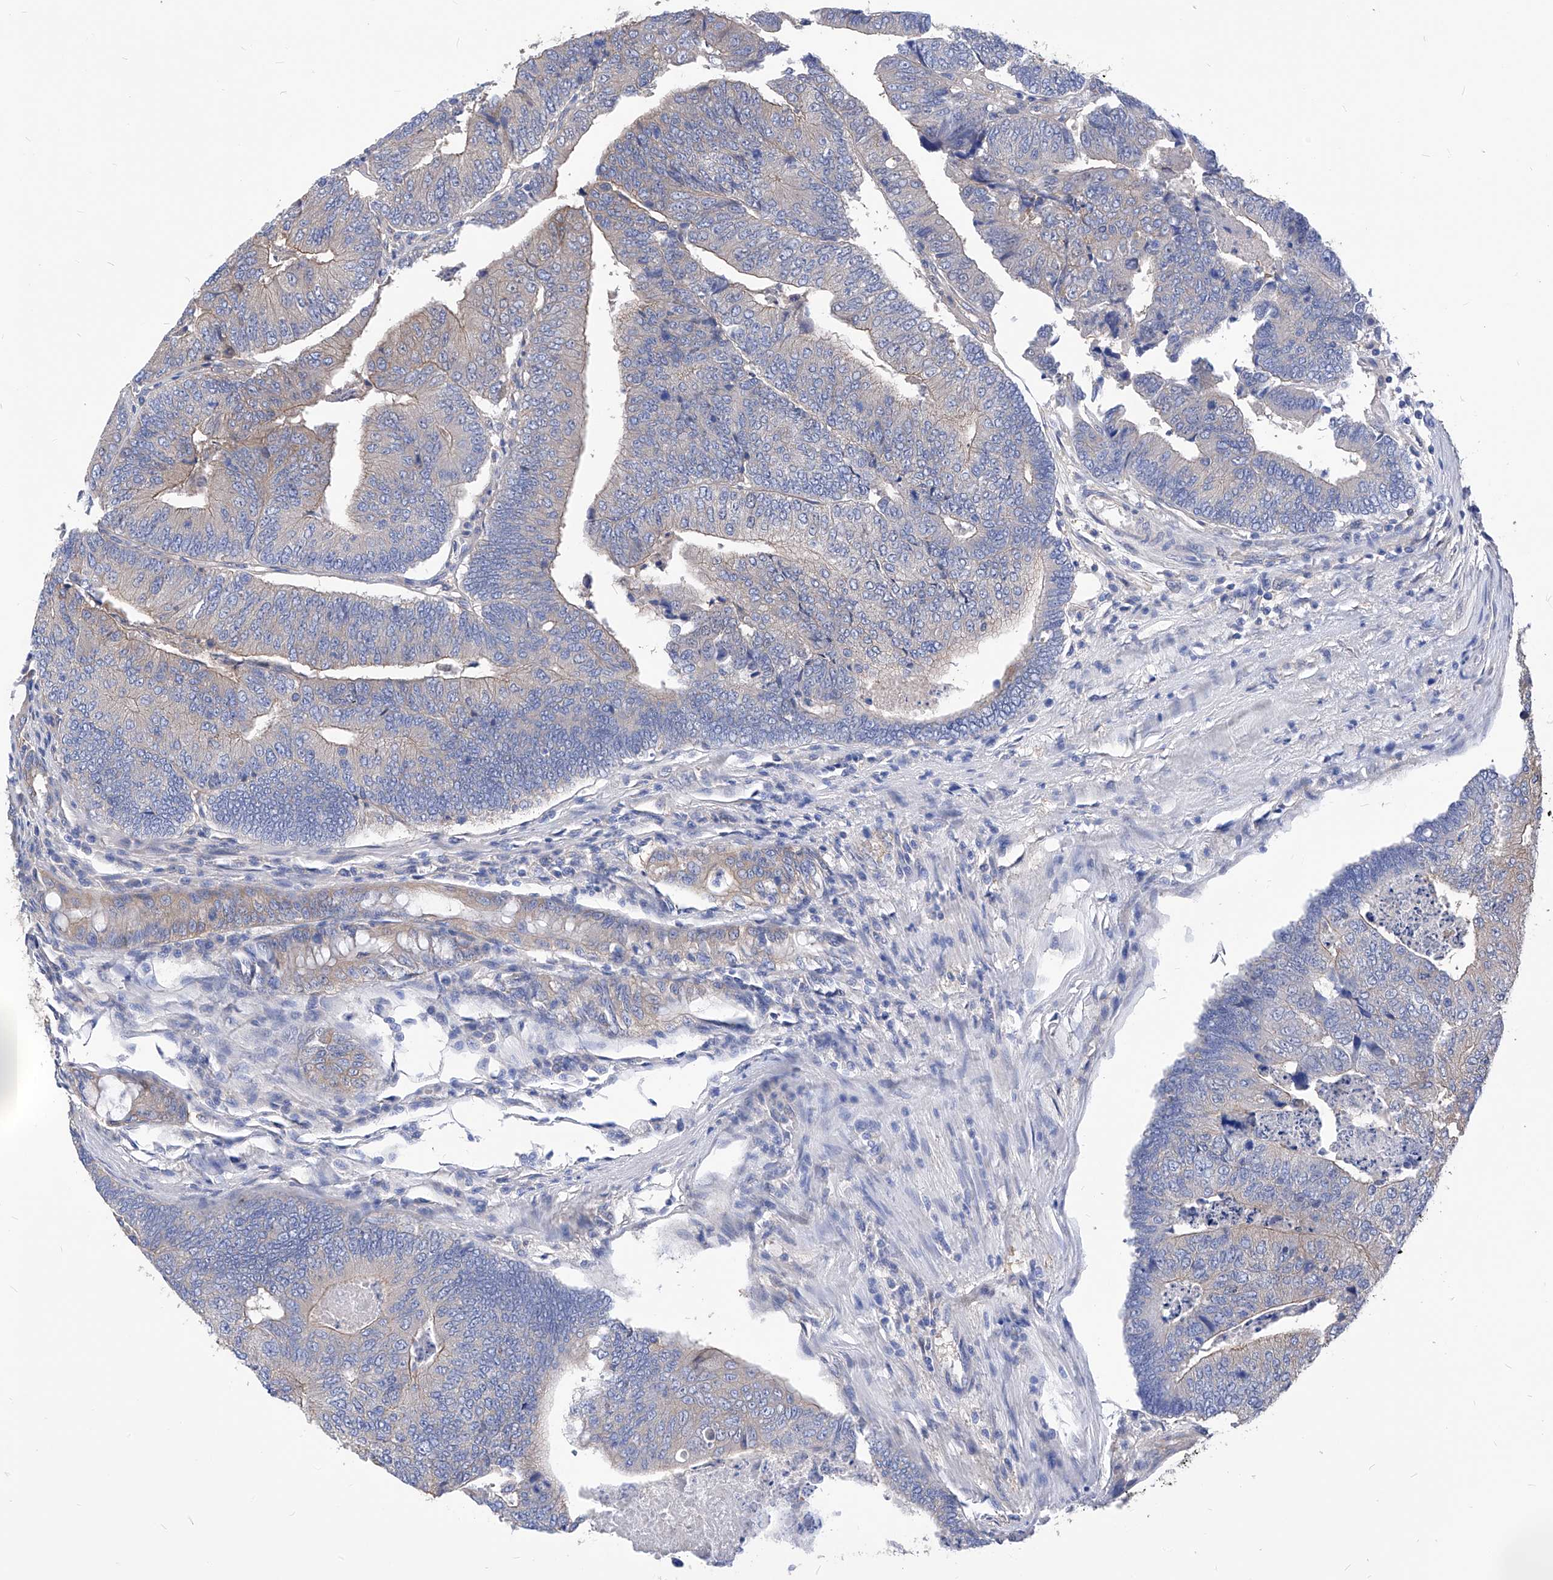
{"staining": {"intensity": "weak", "quantity": "<25%", "location": "cytoplasmic/membranous"}, "tissue": "colorectal cancer", "cell_type": "Tumor cells", "image_type": "cancer", "snomed": [{"axis": "morphology", "description": "Adenocarcinoma, NOS"}, {"axis": "topography", "description": "Colon"}], "caption": "Human colorectal adenocarcinoma stained for a protein using immunohistochemistry (IHC) displays no expression in tumor cells.", "gene": "XPNPEP1", "patient": {"sex": "female", "age": 67}}